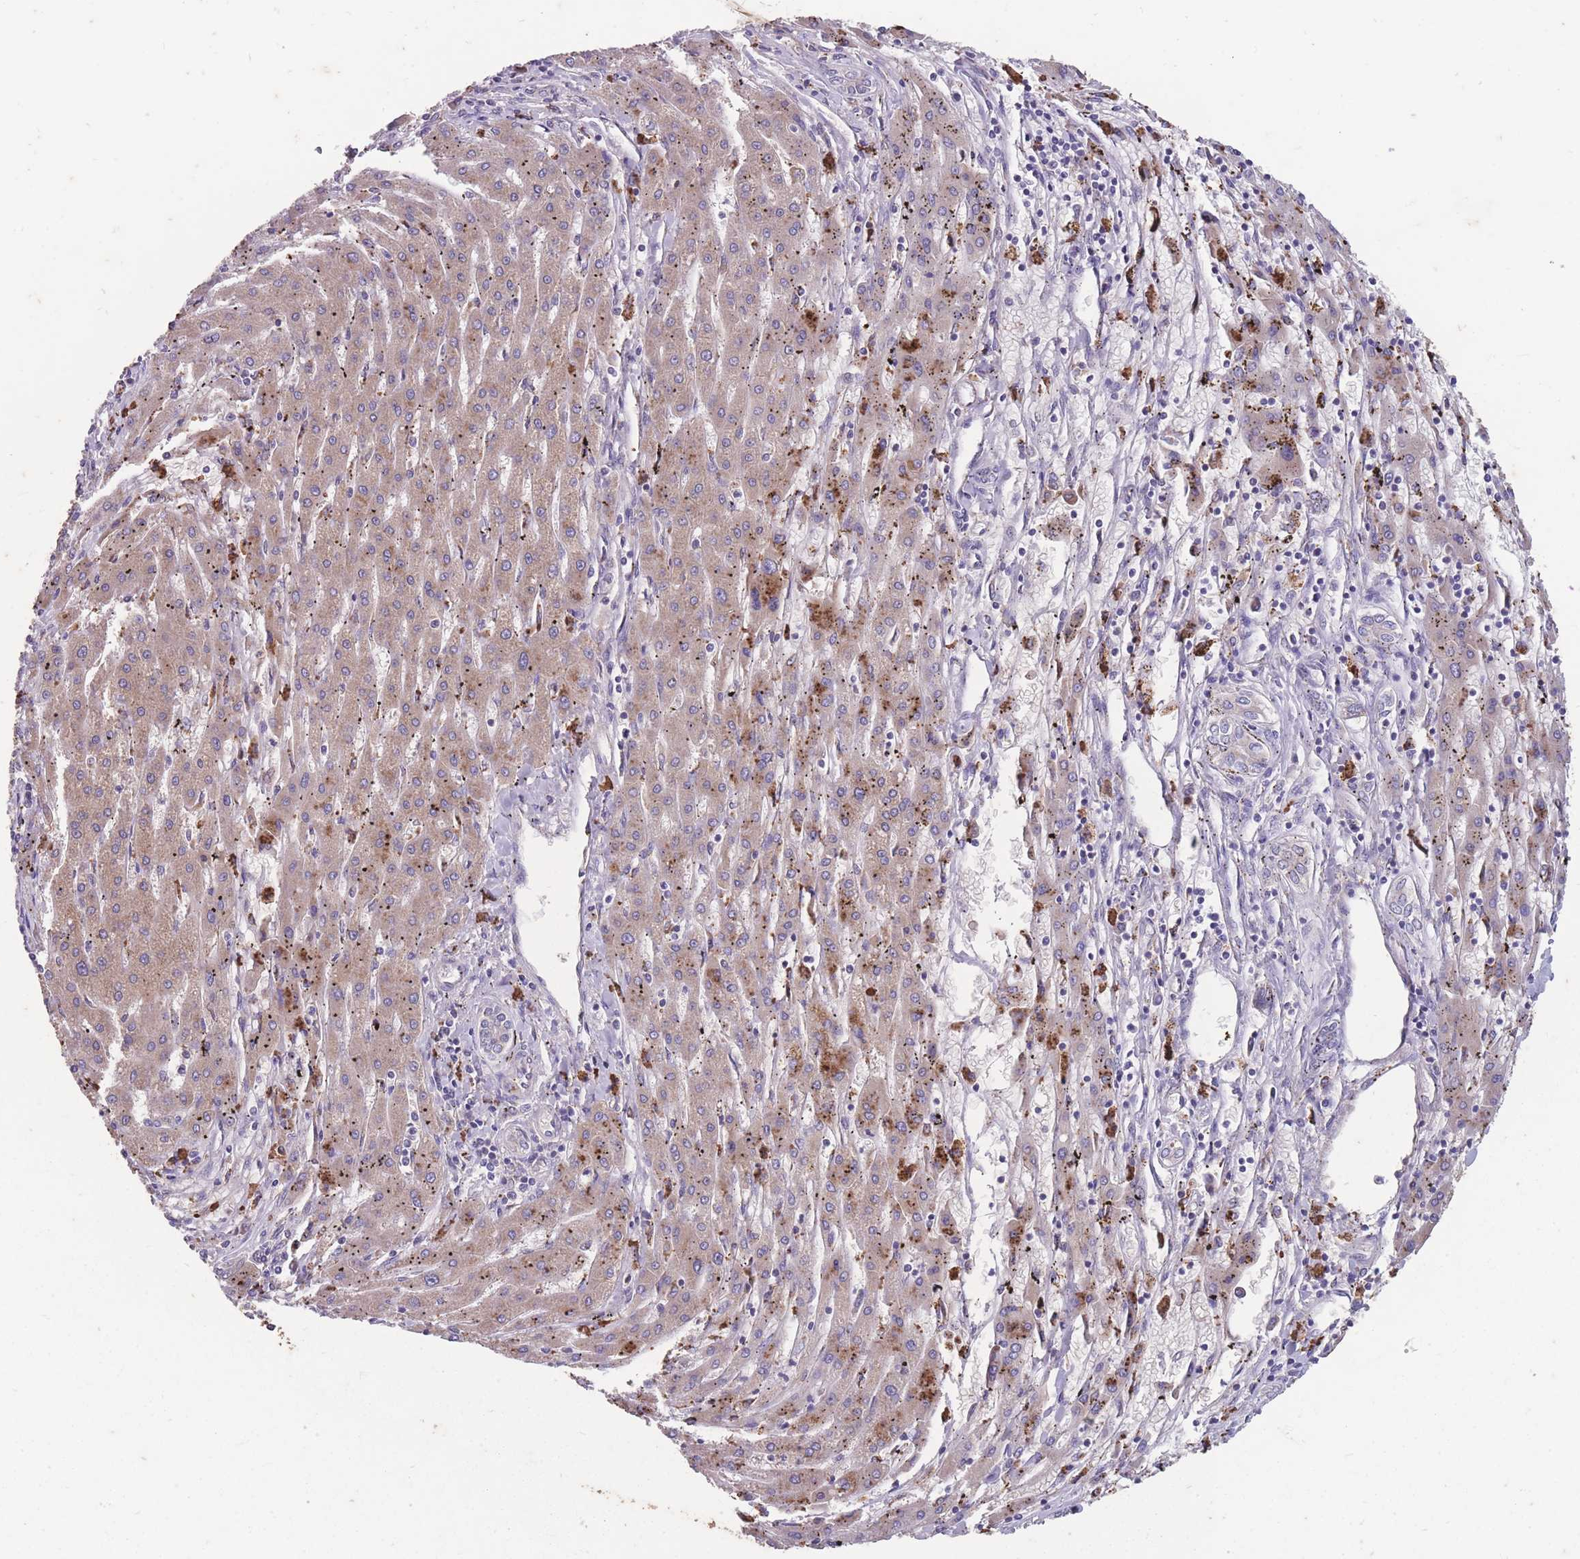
{"staining": {"intensity": "moderate", "quantity": ">75%", "location": "cytoplasmic/membranous"}, "tissue": "liver cancer", "cell_type": "Tumor cells", "image_type": "cancer", "snomed": [{"axis": "morphology", "description": "Carcinoma, Hepatocellular, NOS"}, {"axis": "topography", "description": "Liver"}], "caption": "Liver hepatocellular carcinoma stained for a protein shows moderate cytoplasmic/membranous positivity in tumor cells.", "gene": "STIM2", "patient": {"sex": "male", "age": 72}}